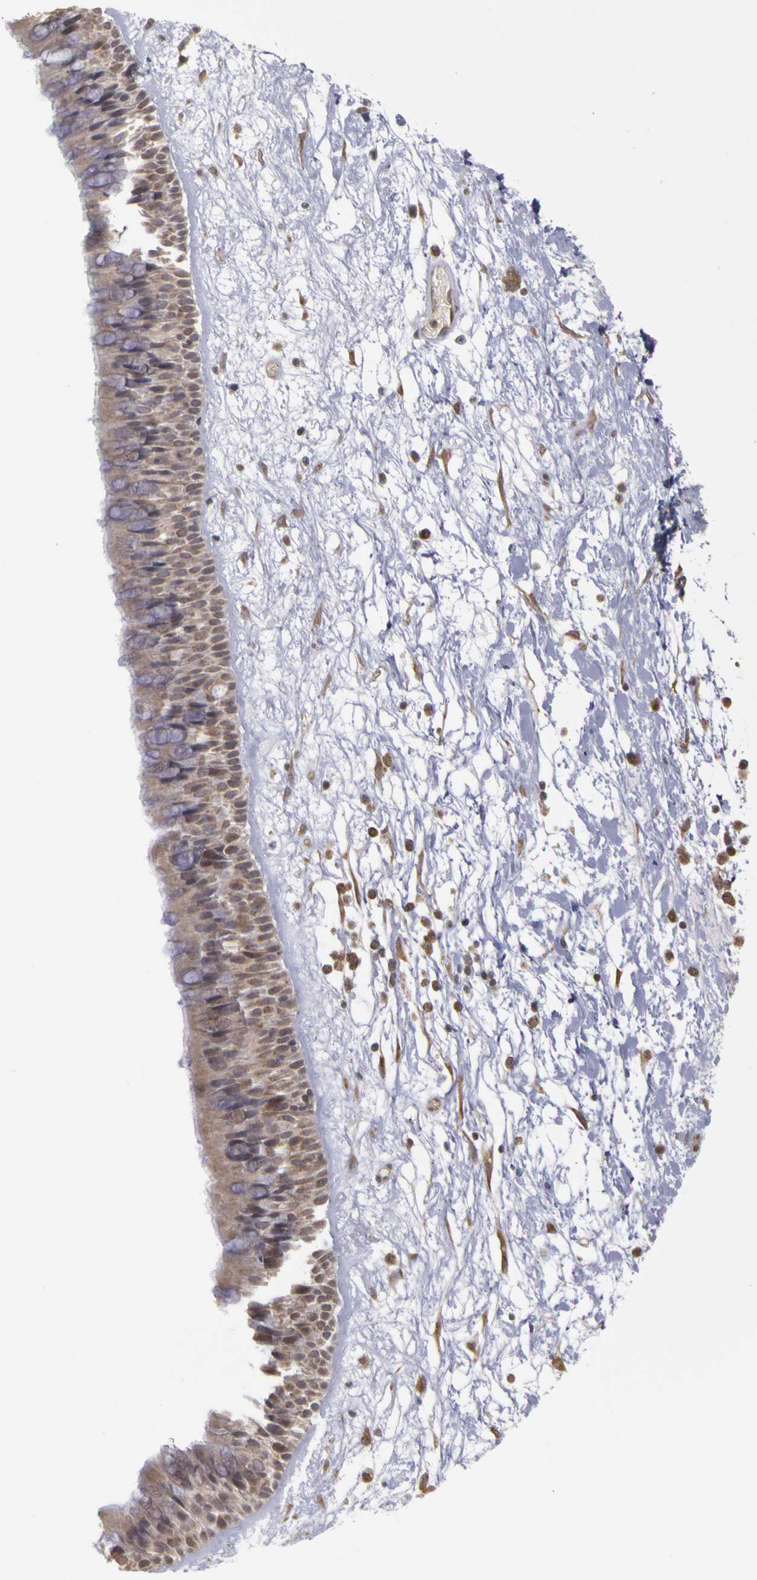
{"staining": {"intensity": "weak", "quantity": ">75%", "location": "cytoplasmic/membranous"}, "tissue": "nasopharynx", "cell_type": "Respiratory epithelial cells", "image_type": "normal", "snomed": [{"axis": "morphology", "description": "Normal tissue, NOS"}, {"axis": "topography", "description": "Nasopharynx"}], "caption": "Weak cytoplasmic/membranous expression is identified in approximately >75% of respiratory epithelial cells in benign nasopharynx.", "gene": "FRMD7", "patient": {"sex": "male", "age": 13}}